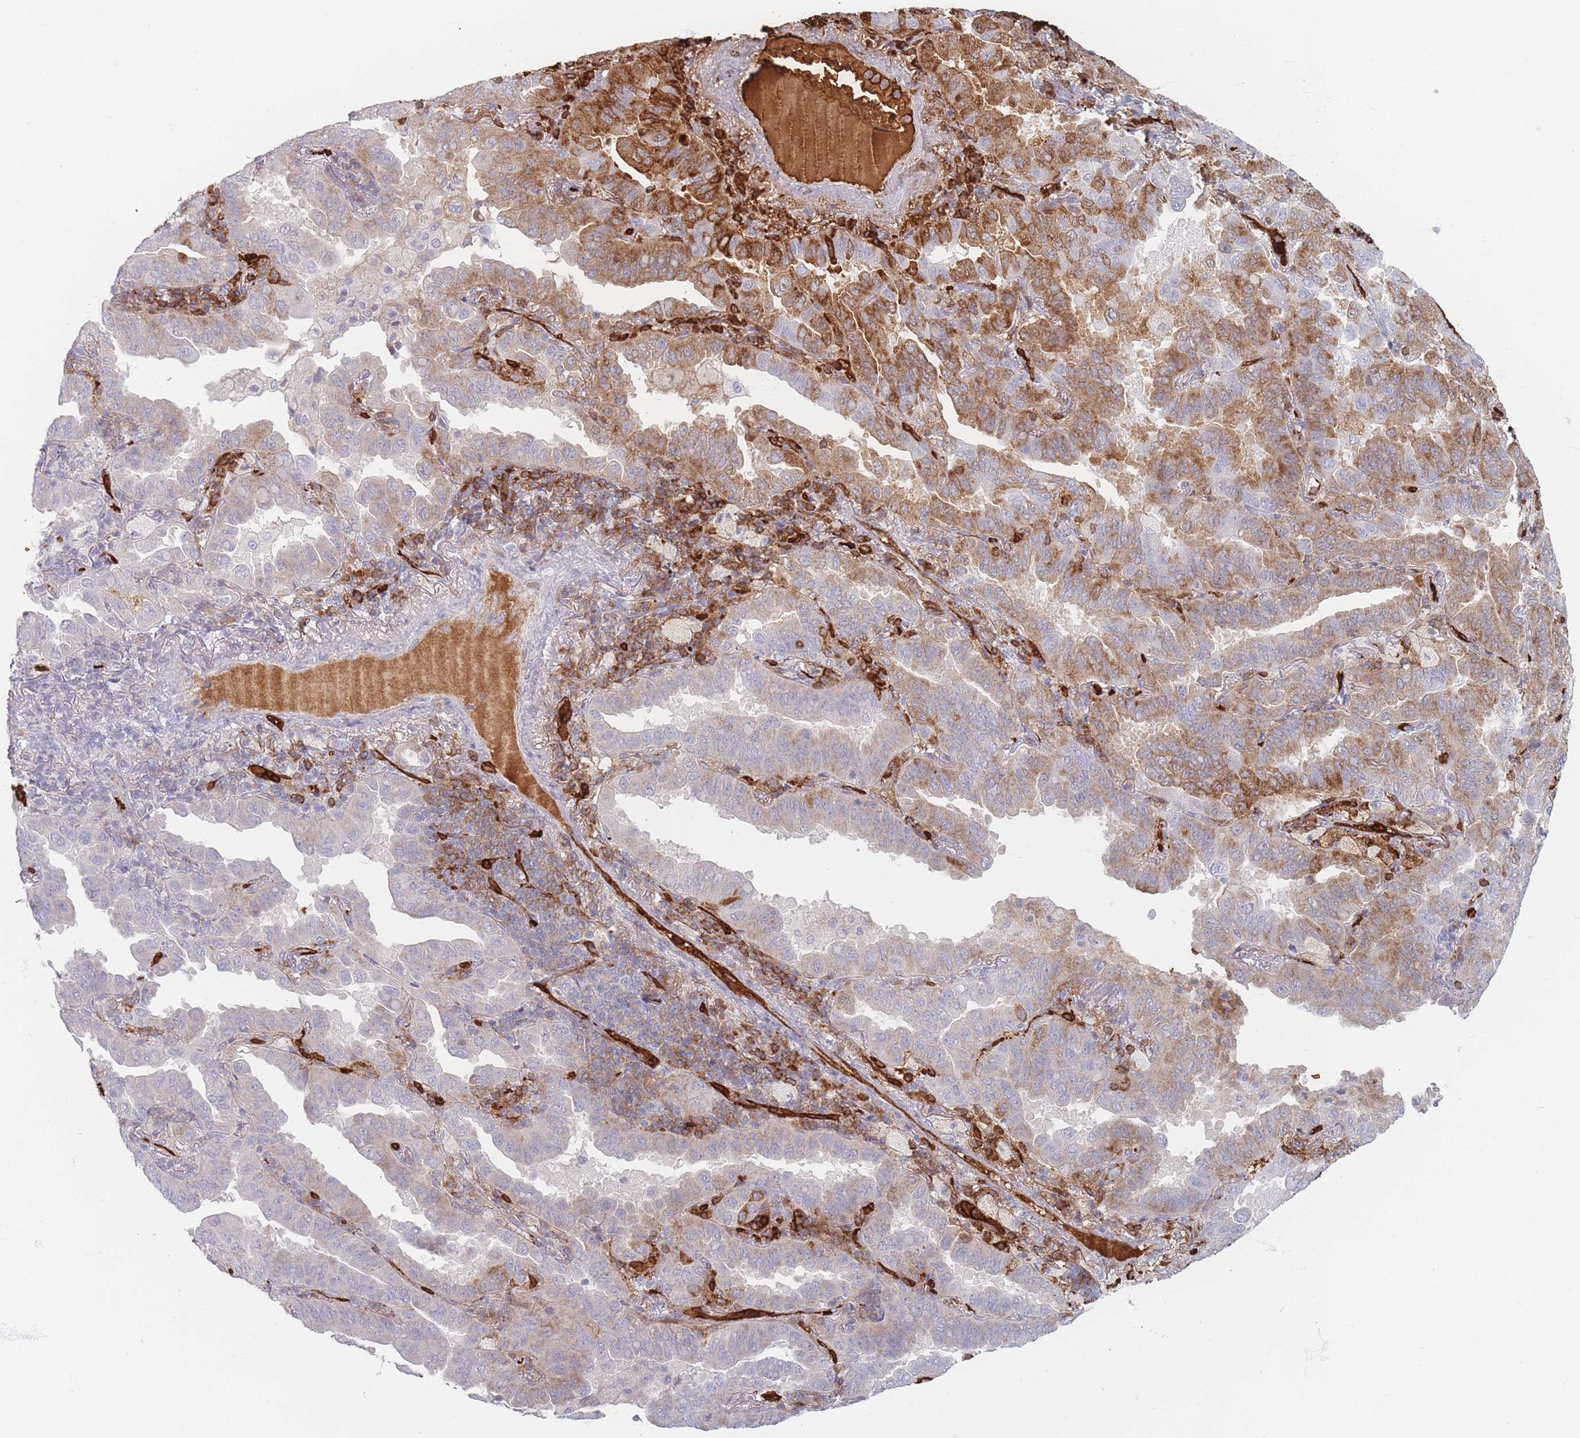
{"staining": {"intensity": "moderate", "quantity": "<25%", "location": "cytoplasmic/membranous"}, "tissue": "lung cancer", "cell_type": "Tumor cells", "image_type": "cancer", "snomed": [{"axis": "morphology", "description": "Adenocarcinoma, NOS"}, {"axis": "topography", "description": "Lung"}], "caption": "Human adenocarcinoma (lung) stained with a protein marker shows moderate staining in tumor cells.", "gene": "SLC2A6", "patient": {"sex": "male", "age": 64}}